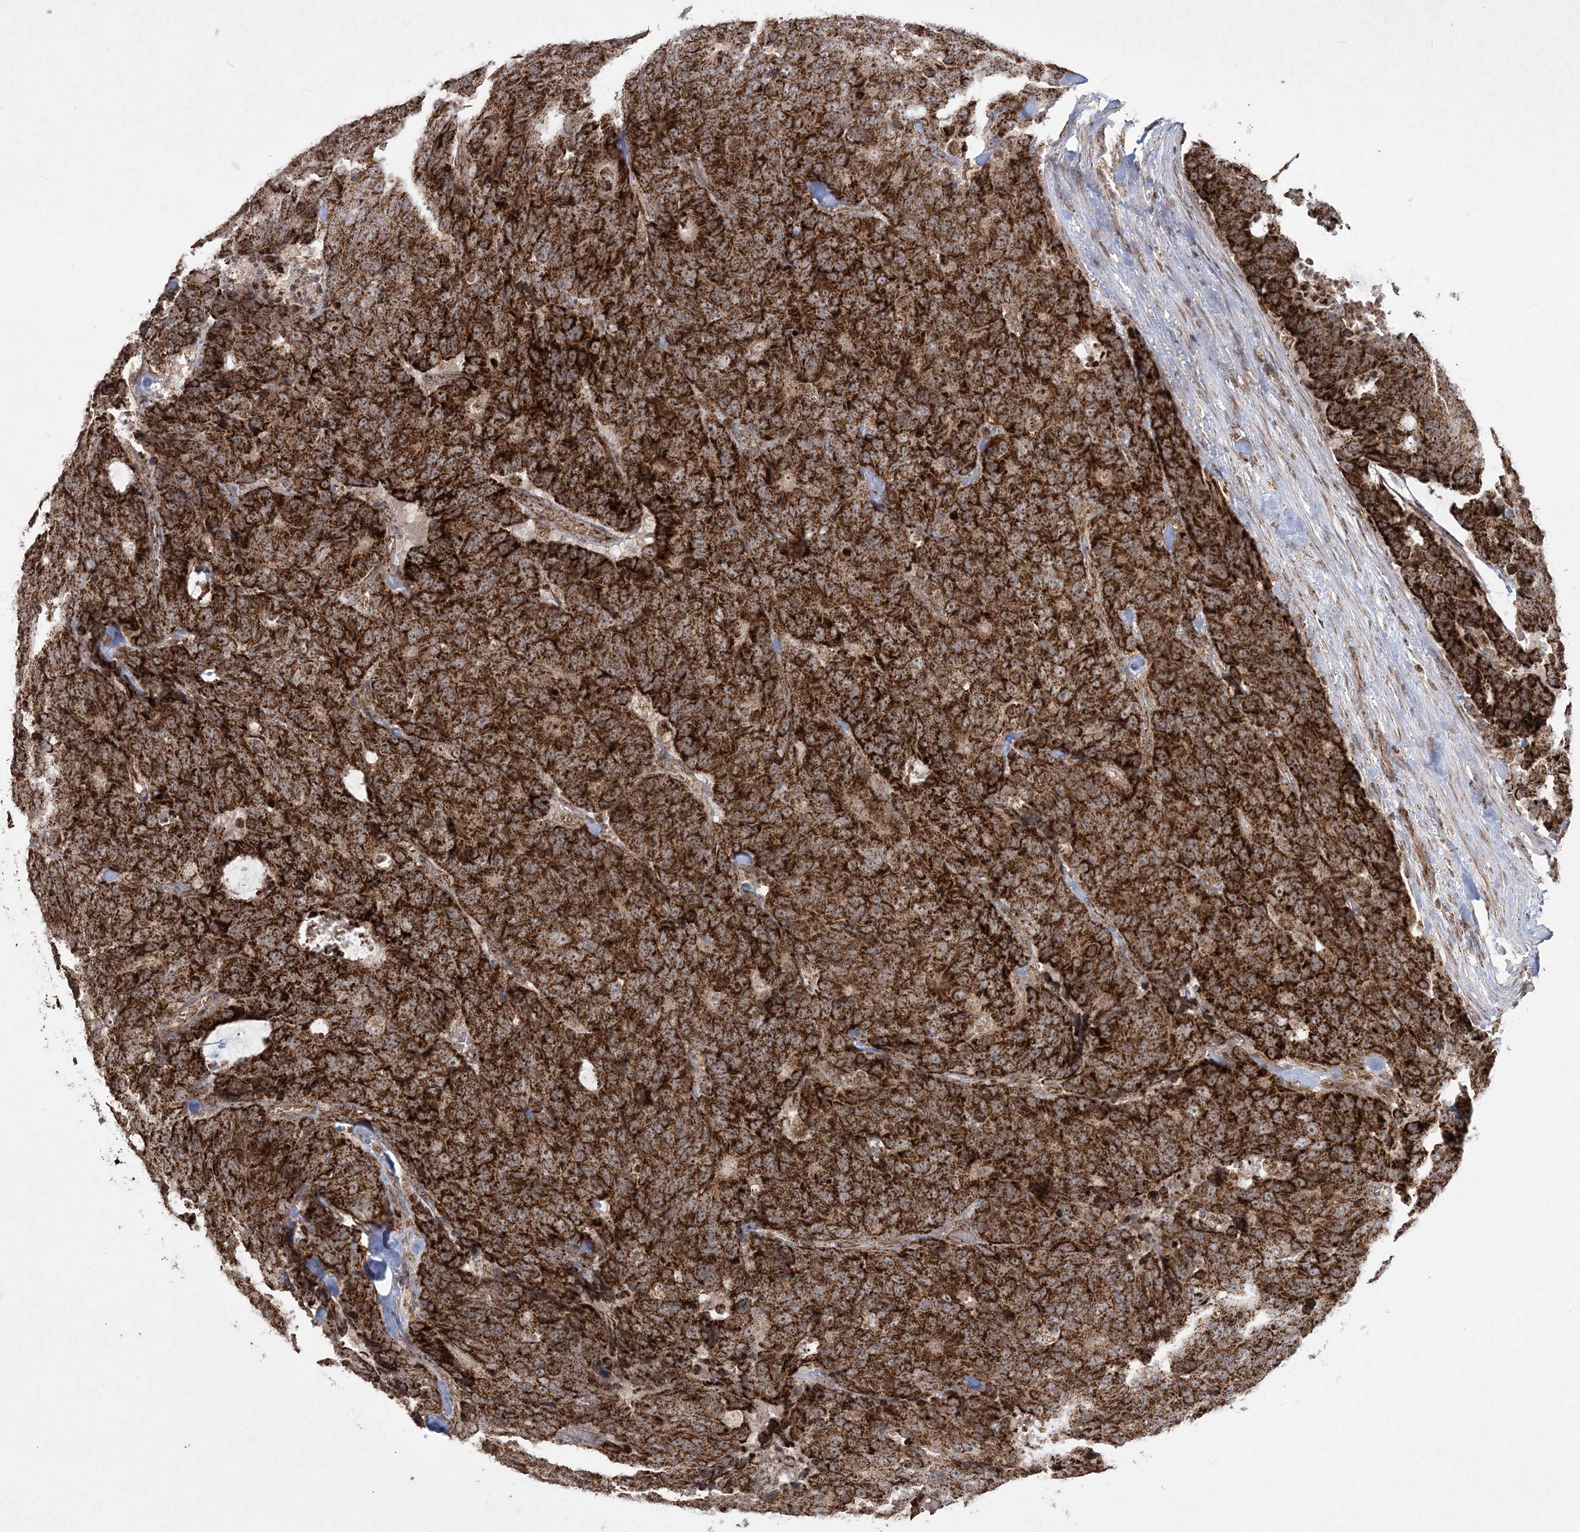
{"staining": {"intensity": "strong", "quantity": ">75%", "location": "cytoplasmic/membranous,nuclear"}, "tissue": "colorectal cancer", "cell_type": "Tumor cells", "image_type": "cancer", "snomed": [{"axis": "morphology", "description": "Adenocarcinoma, NOS"}, {"axis": "topography", "description": "Colon"}], "caption": "IHC staining of colorectal adenocarcinoma, which exhibits high levels of strong cytoplasmic/membranous and nuclear expression in about >75% of tumor cells indicating strong cytoplasmic/membranous and nuclear protein expression. The staining was performed using DAB (3,3'-diaminobenzidine) (brown) for protein detection and nuclei were counterstained in hematoxylin (blue).", "gene": "LRPPRC", "patient": {"sex": "female", "age": 86}}